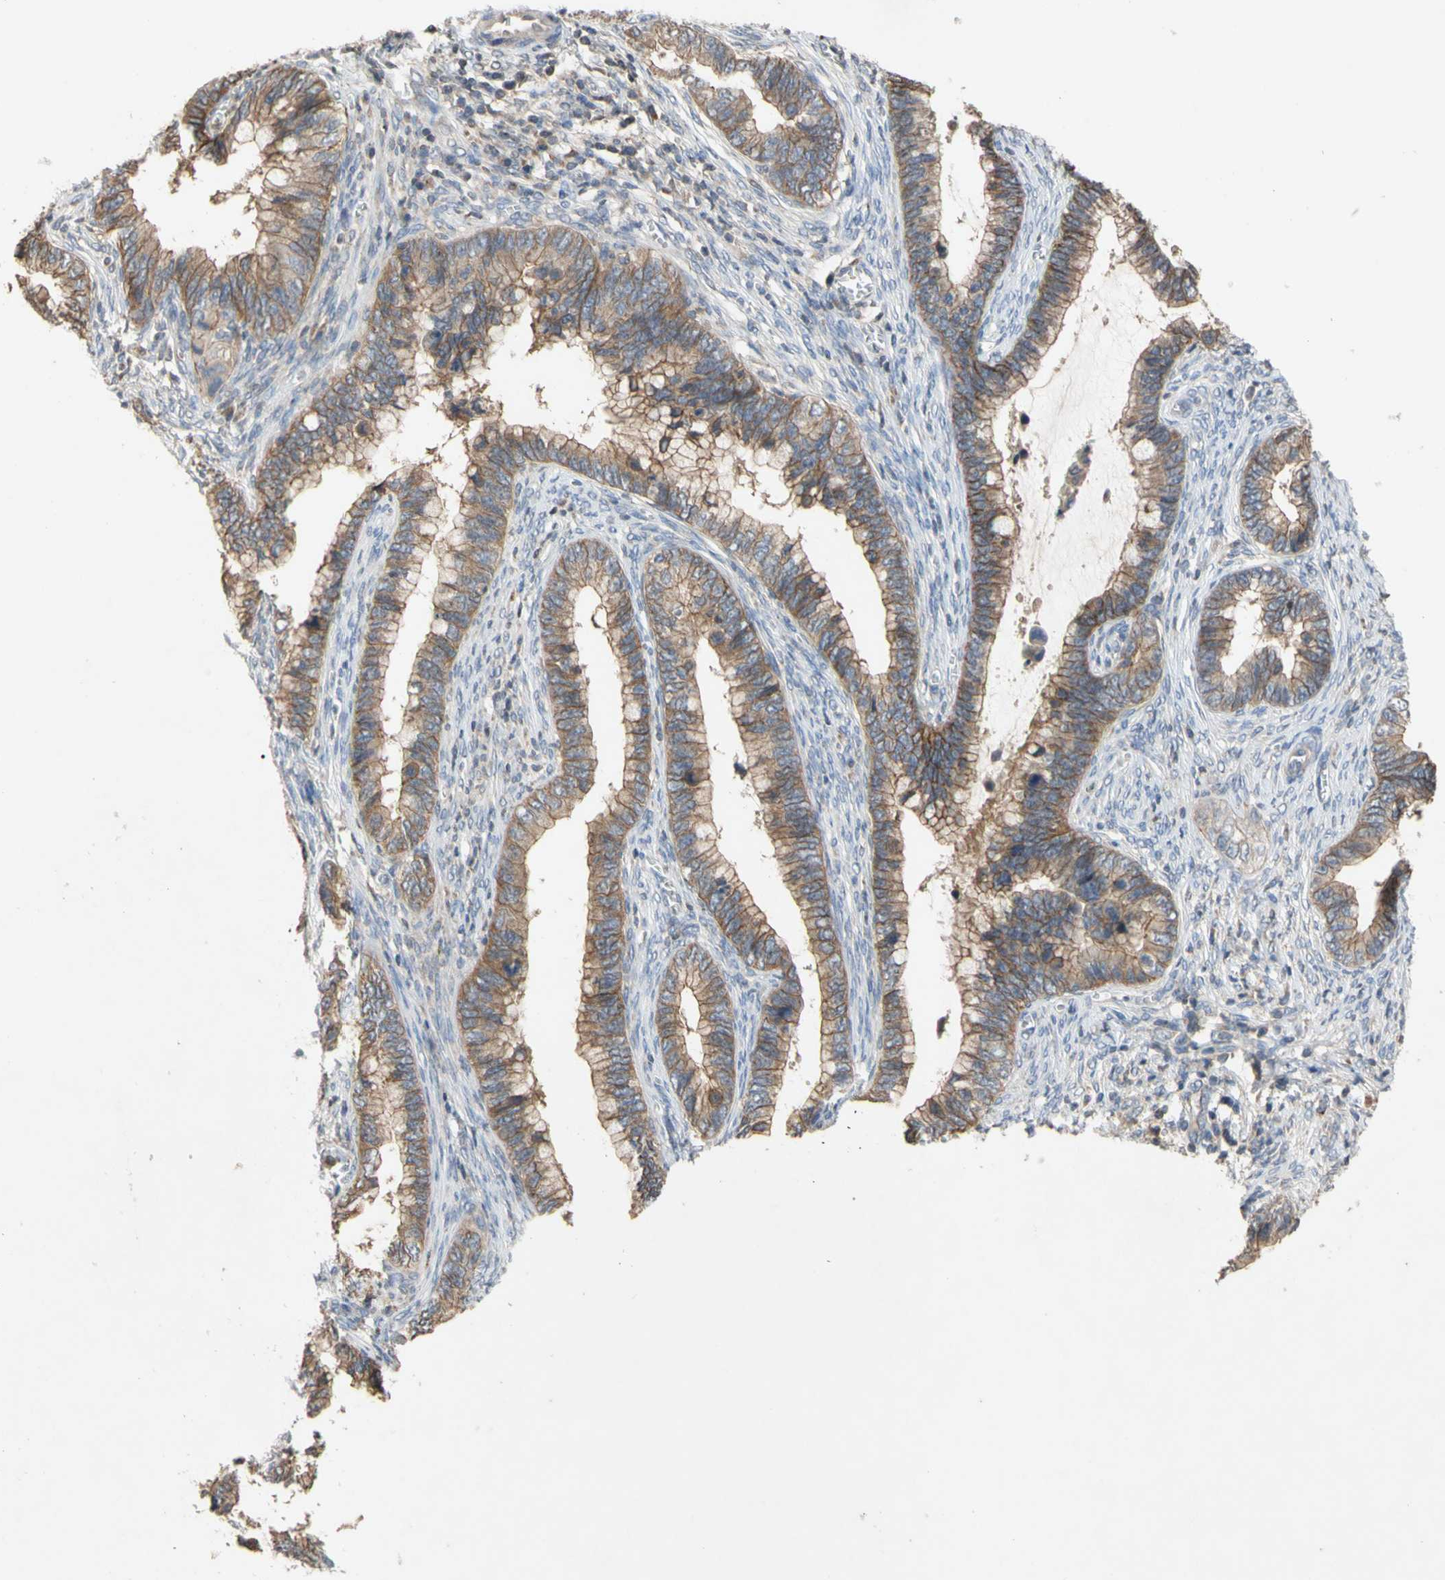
{"staining": {"intensity": "moderate", "quantity": ">75%", "location": "cytoplasmic/membranous"}, "tissue": "cervical cancer", "cell_type": "Tumor cells", "image_type": "cancer", "snomed": [{"axis": "morphology", "description": "Adenocarcinoma, NOS"}, {"axis": "topography", "description": "Cervix"}], "caption": "The histopathology image exhibits a brown stain indicating the presence of a protein in the cytoplasmic/membranous of tumor cells in cervical cancer (adenocarcinoma).", "gene": "NECTIN3", "patient": {"sex": "female", "age": 44}}